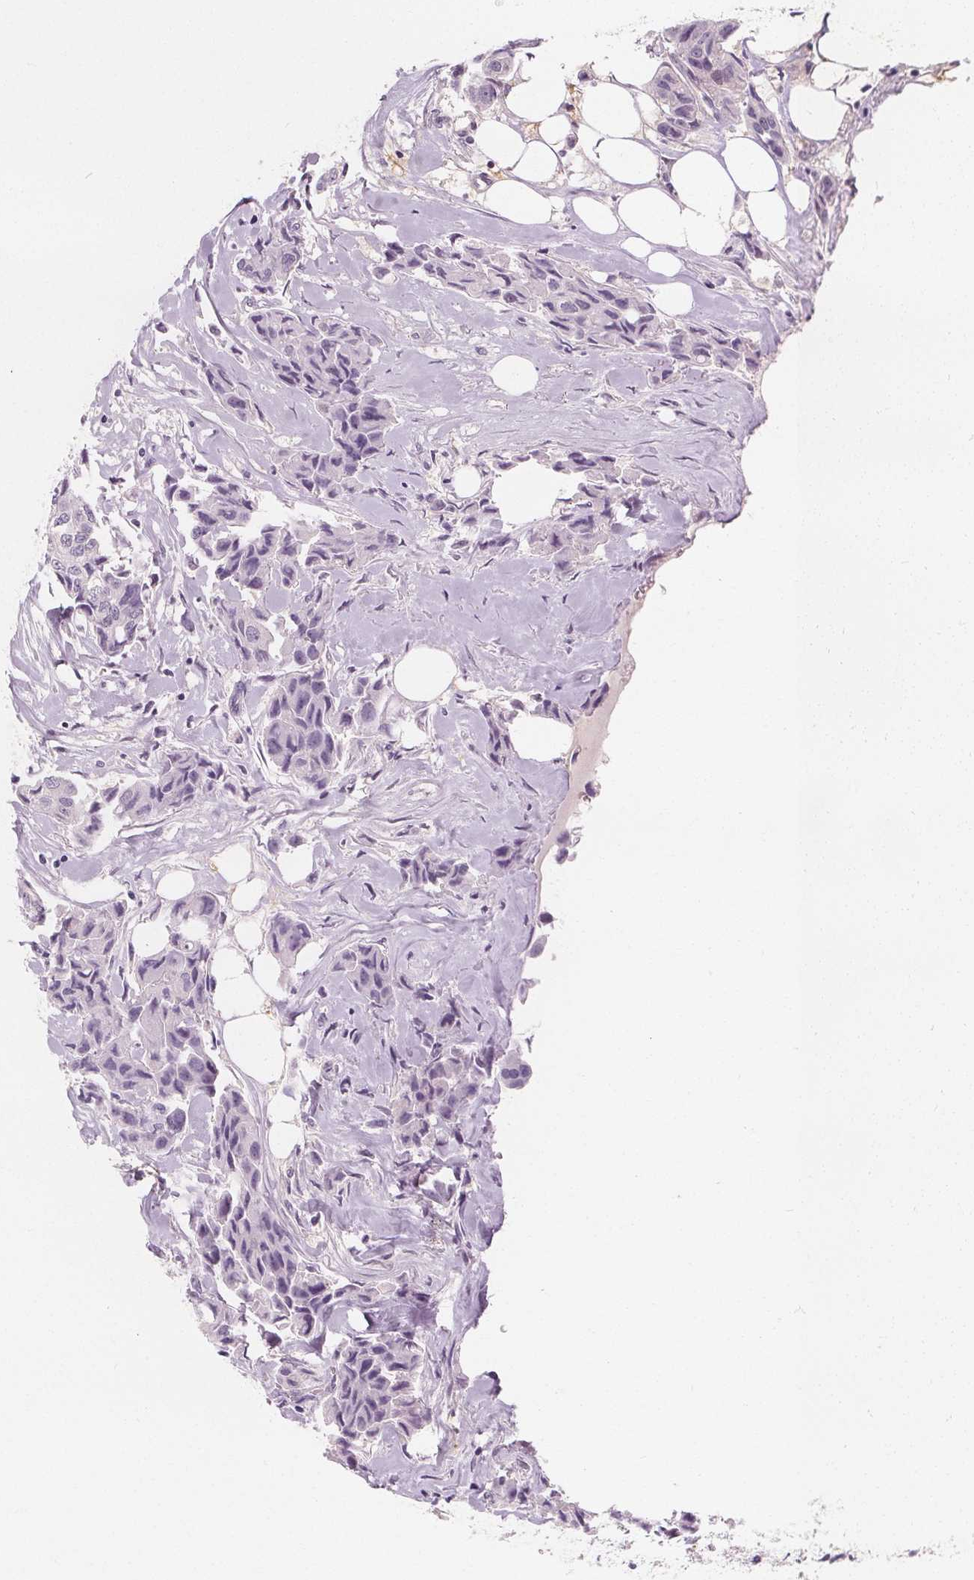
{"staining": {"intensity": "negative", "quantity": "none", "location": "none"}, "tissue": "breast cancer", "cell_type": "Tumor cells", "image_type": "cancer", "snomed": [{"axis": "morphology", "description": "Duct carcinoma"}, {"axis": "topography", "description": "Breast"}, {"axis": "topography", "description": "Lymph node"}], "caption": "An immunohistochemistry image of intraductal carcinoma (breast) is shown. There is no staining in tumor cells of intraductal carcinoma (breast).", "gene": "UGP2", "patient": {"sex": "female", "age": 80}}